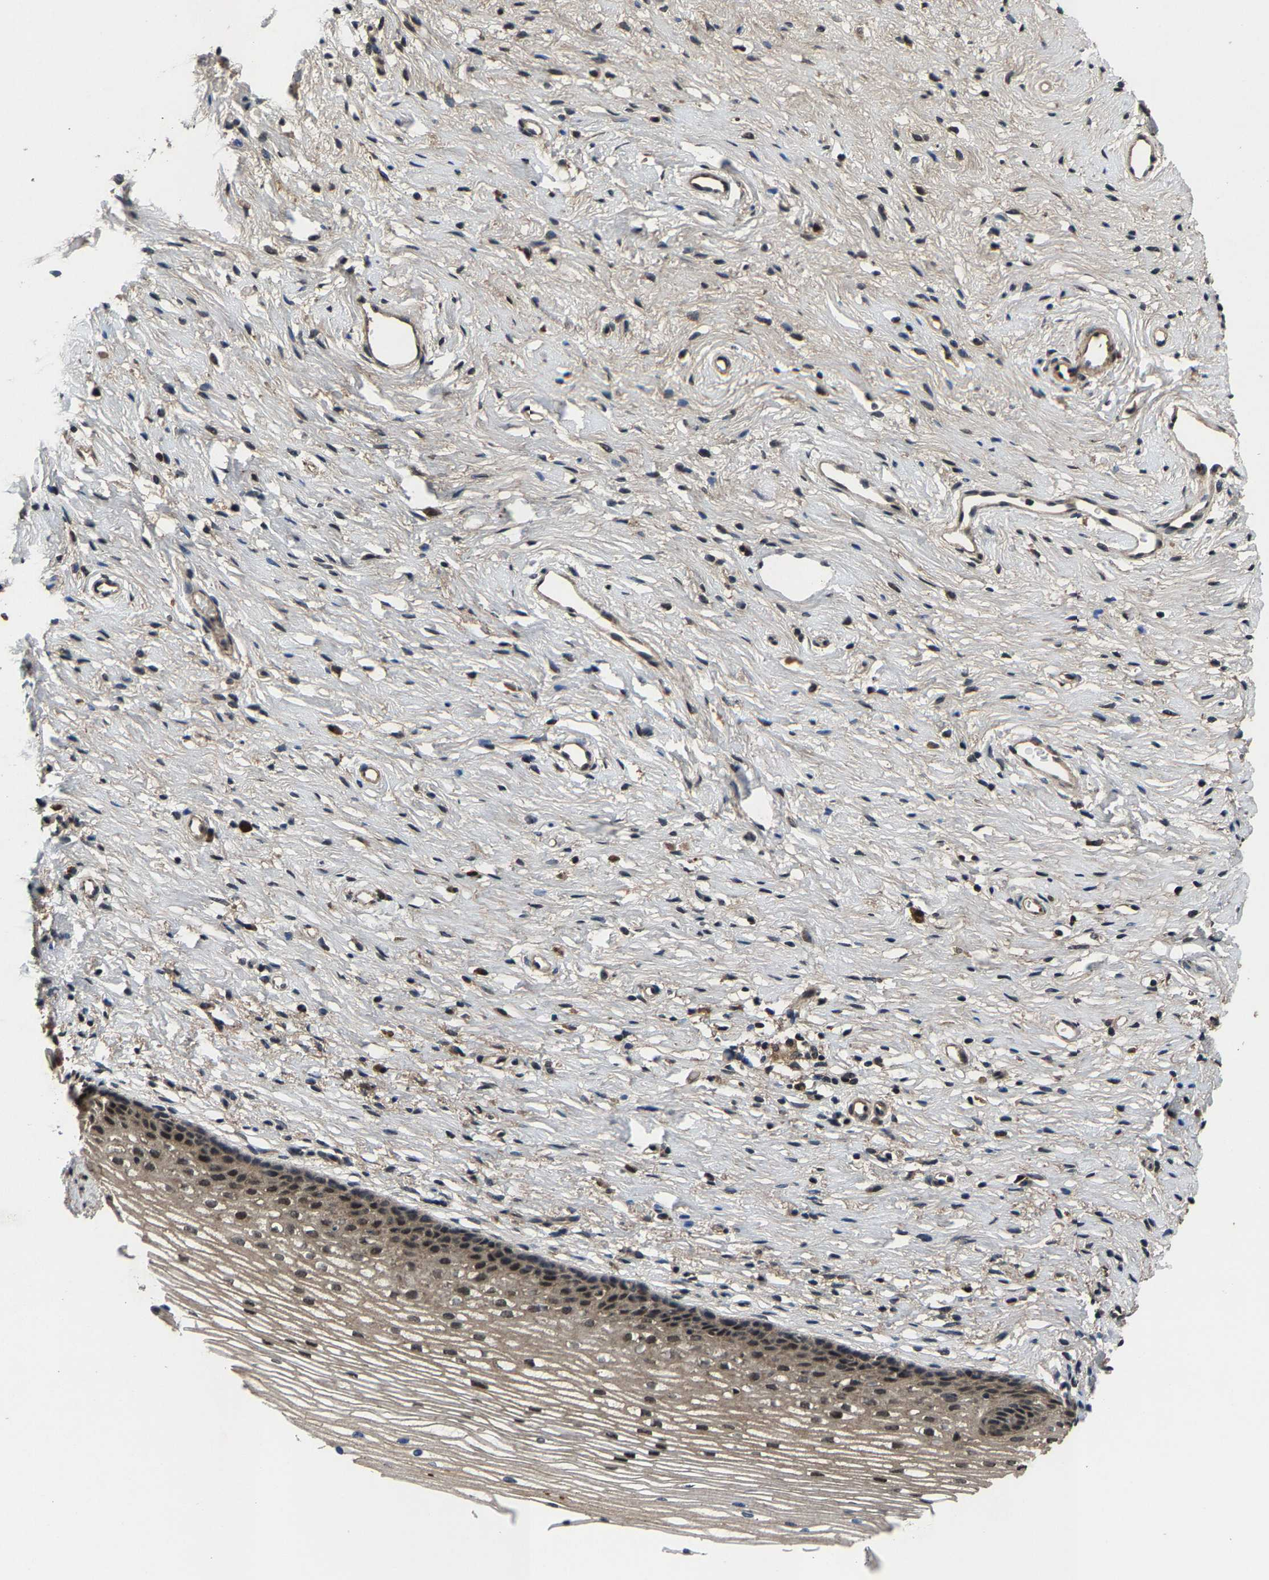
{"staining": {"intensity": "weak", "quantity": "25%-75%", "location": "cytoplasmic/membranous"}, "tissue": "cervix", "cell_type": "Glandular cells", "image_type": "normal", "snomed": [{"axis": "morphology", "description": "Normal tissue, NOS"}, {"axis": "topography", "description": "Cervix"}], "caption": "A brown stain highlights weak cytoplasmic/membranous expression of a protein in glandular cells of unremarkable human cervix. Using DAB (3,3'-diaminobenzidine) (brown) and hematoxylin (blue) stains, captured at high magnification using brightfield microscopy.", "gene": "HUWE1", "patient": {"sex": "female", "age": 77}}